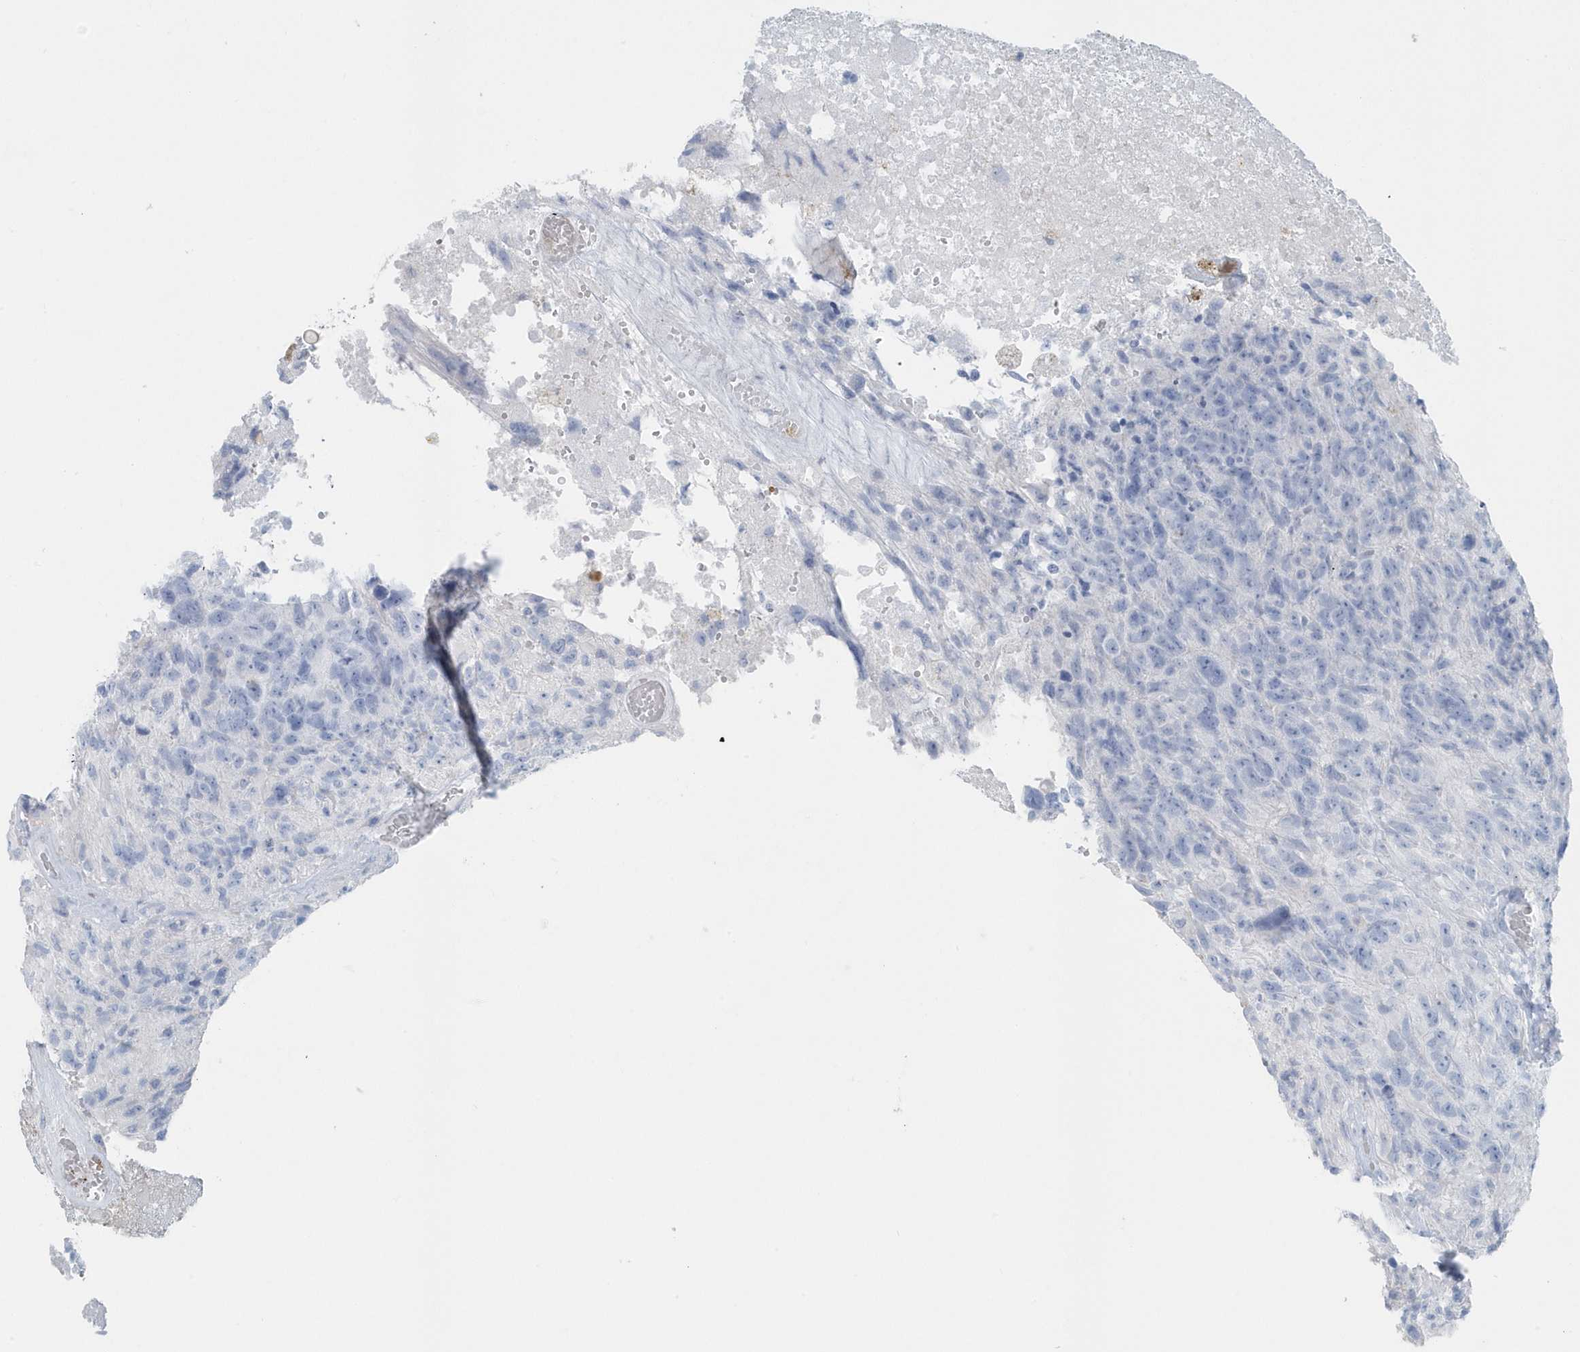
{"staining": {"intensity": "negative", "quantity": "none", "location": "none"}, "tissue": "glioma", "cell_type": "Tumor cells", "image_type": "cancer", "snomed": [{"axis": "morphology", "description": "Glioma, malignant, High grade"}, {"axis": "topography", "description": "Brain"}], "caption": "Glioma was stained to show a protein in brown. There is no significant expression in tumor cells.", "gene": "FAM98A", "patient": {"sex": "male", "age": 69}}